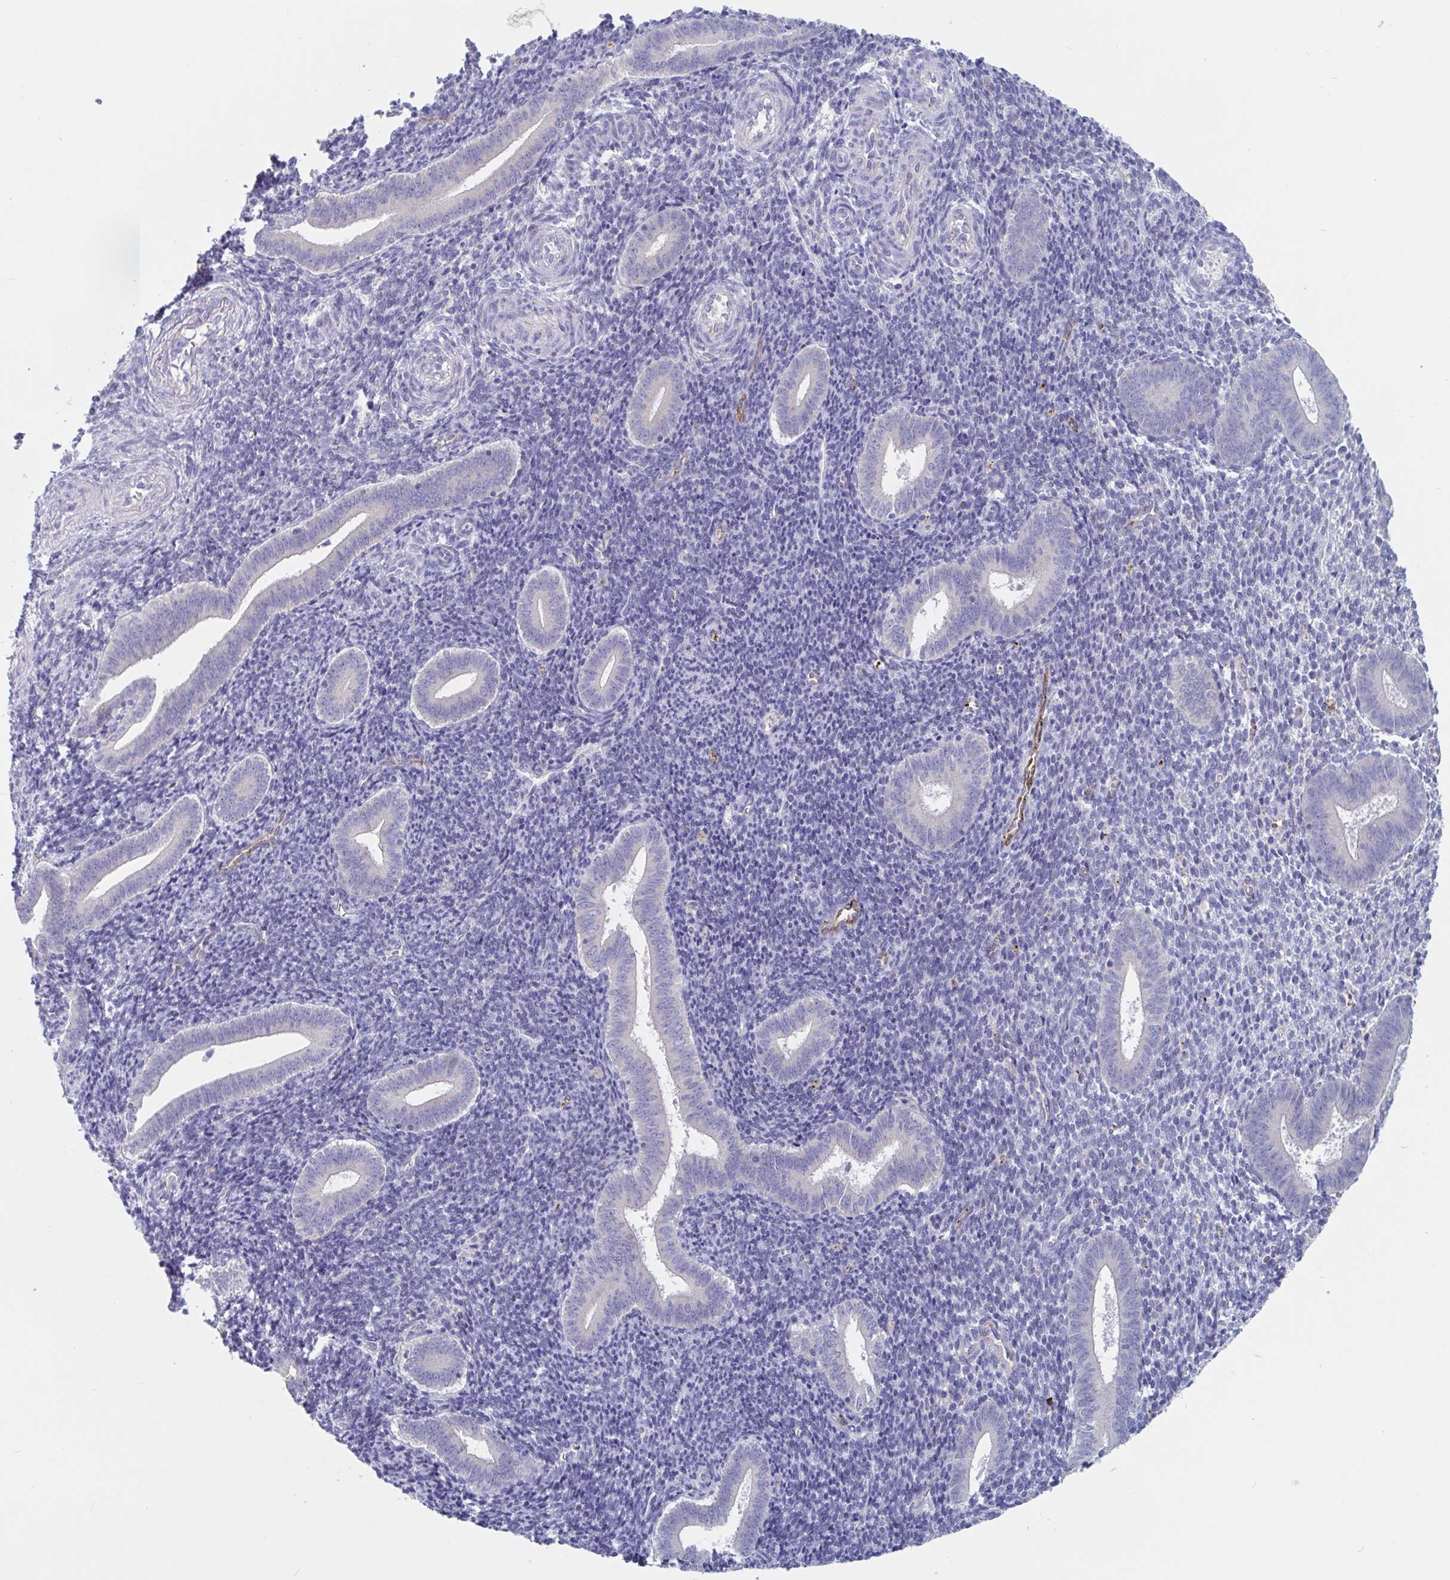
{"staining": {"intensity": "negative", "quantity": "none", "location": "none"}, "tissue": "endometrium", "cell_type": "Cells in endometrial stroma", "image_type": "normal", "snomed": [{"axis": "morphology", "description": "Normal tissue, NOS"}, {"axis": "topography", "description": "Endometrium"}], "caption": "The micrograph displays no significant positivity in cells in endometrial stroma of endometrium. Brightfield microscopy of immunohistochemistry (IHC) stained with DAB (brown) and hematoxylin (blue), captured at high magnification.", "gene": "ABHD16A", "patient": {"sex": "female", "age": 25}}